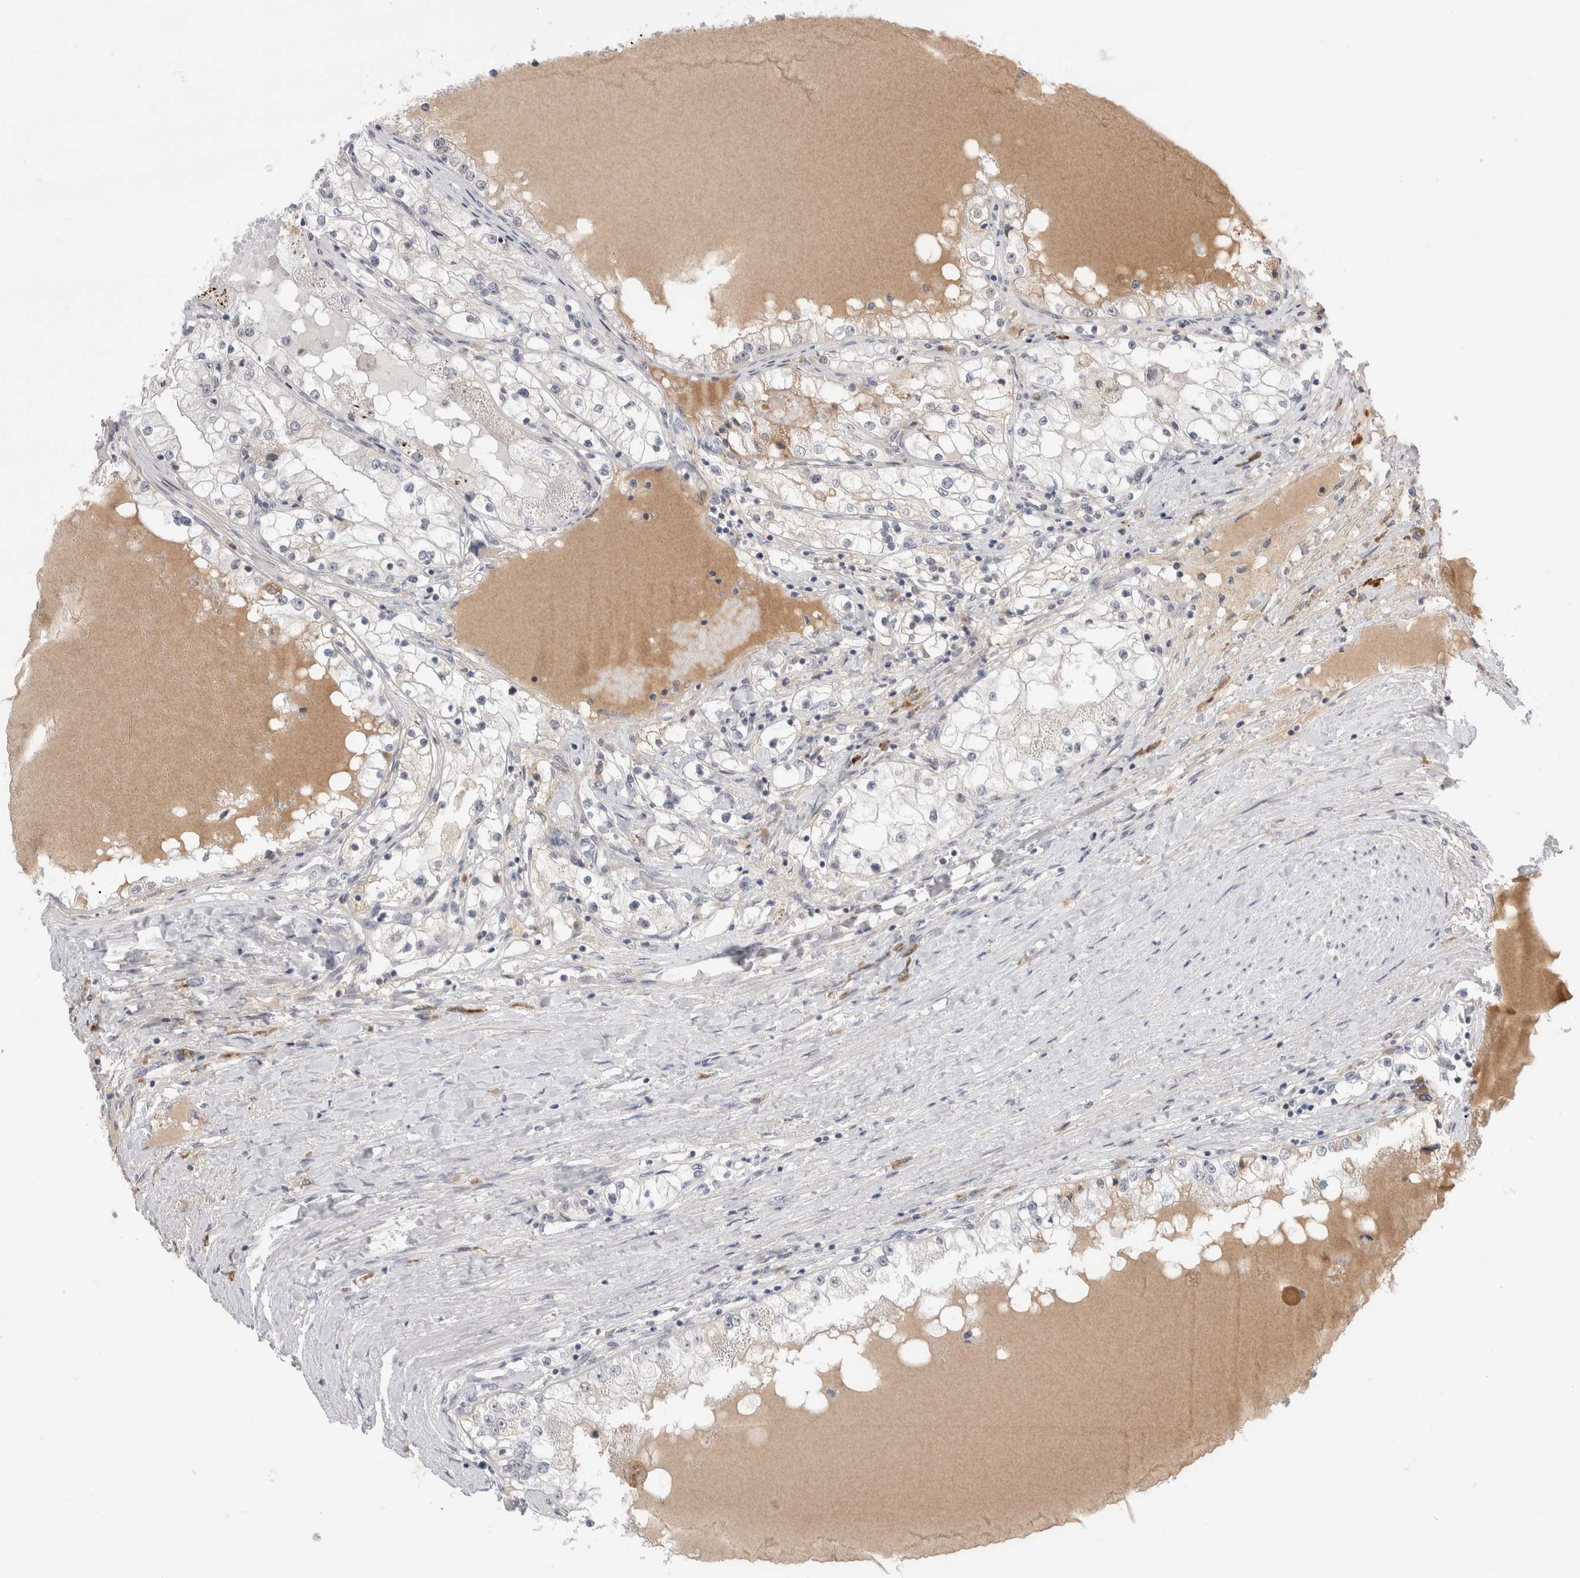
{"staining": {"intensity": "negative", "quantity": "none", "location": "none"}, "tissue": "renal cancer", "cell_type": "Tumor cells", "image_type": "cancer", "snomed": [{"axis": "morphology", "description": "Adenocarcinoma, NOS"}, {"axis": "topography", "description": "Kidney"}], "caption": "This is a image of IHC staining of renal adenocarcinoma, which shows no positivity in tumor cells.", "gene": "ZNF24", "patient": {"sex": "male", "age": 68}}